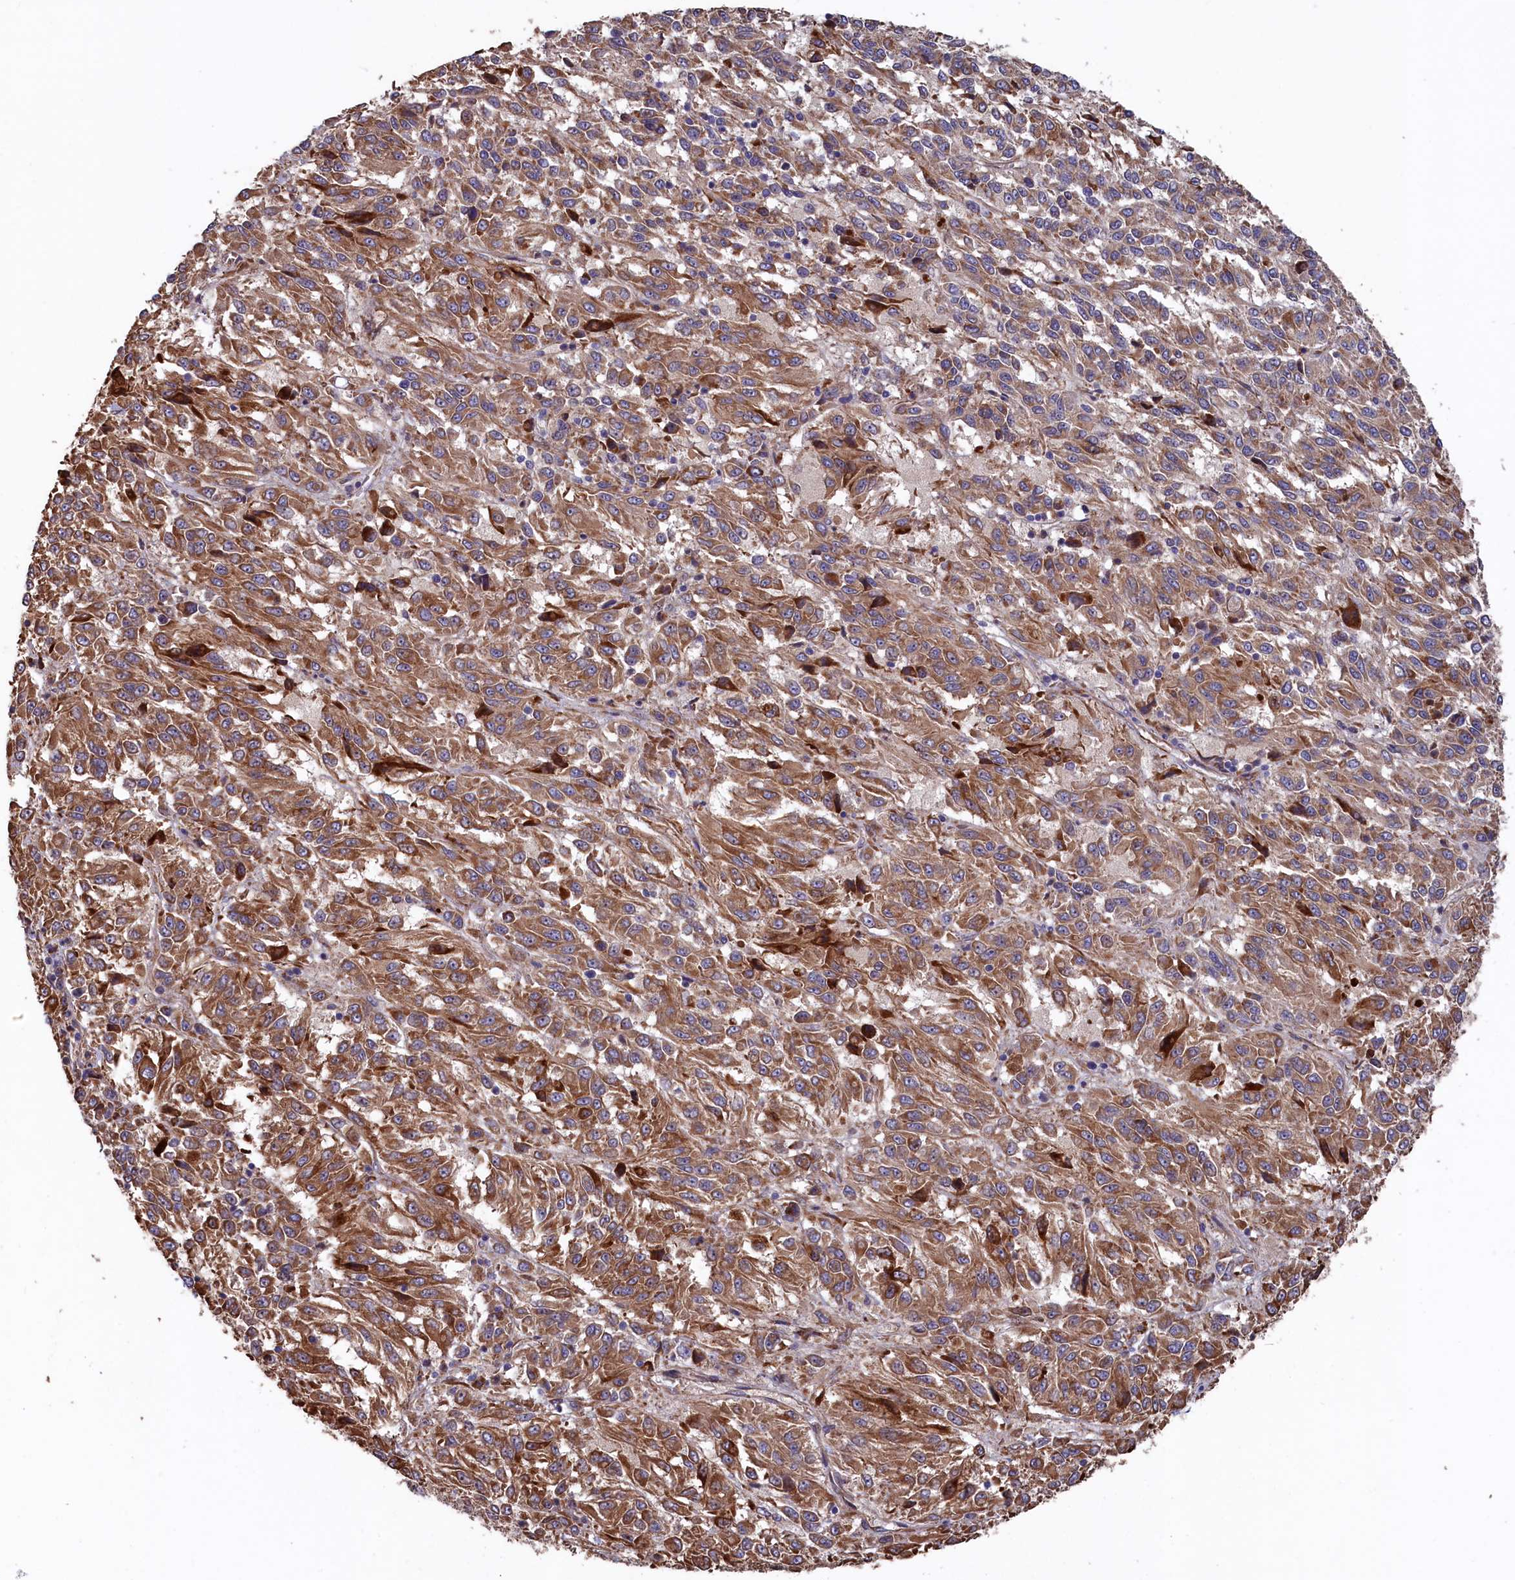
{"staining": {"intensity": "moderate", "quantity": ">75%", "location": "cytoplasmic/membranous"}, "tissue": "melanoma", "cell_type": "Tumor cells", "image_type": "cancer", "snomed": [{"axis": "morphology", "description": "Malignant melanoma, Metastatic site"}, {"axis": "topography", "description": "Lung"}], "caption": "Approximately >75% of tumor cells in human malignant melanoma (metastatic site) demonstrate moderate cytoplasmic/membranous protein expression as visualized by brown immunohistochemical staining.", "gene": "GREB1L", "patient": {"sex": "male", "age": 64}}